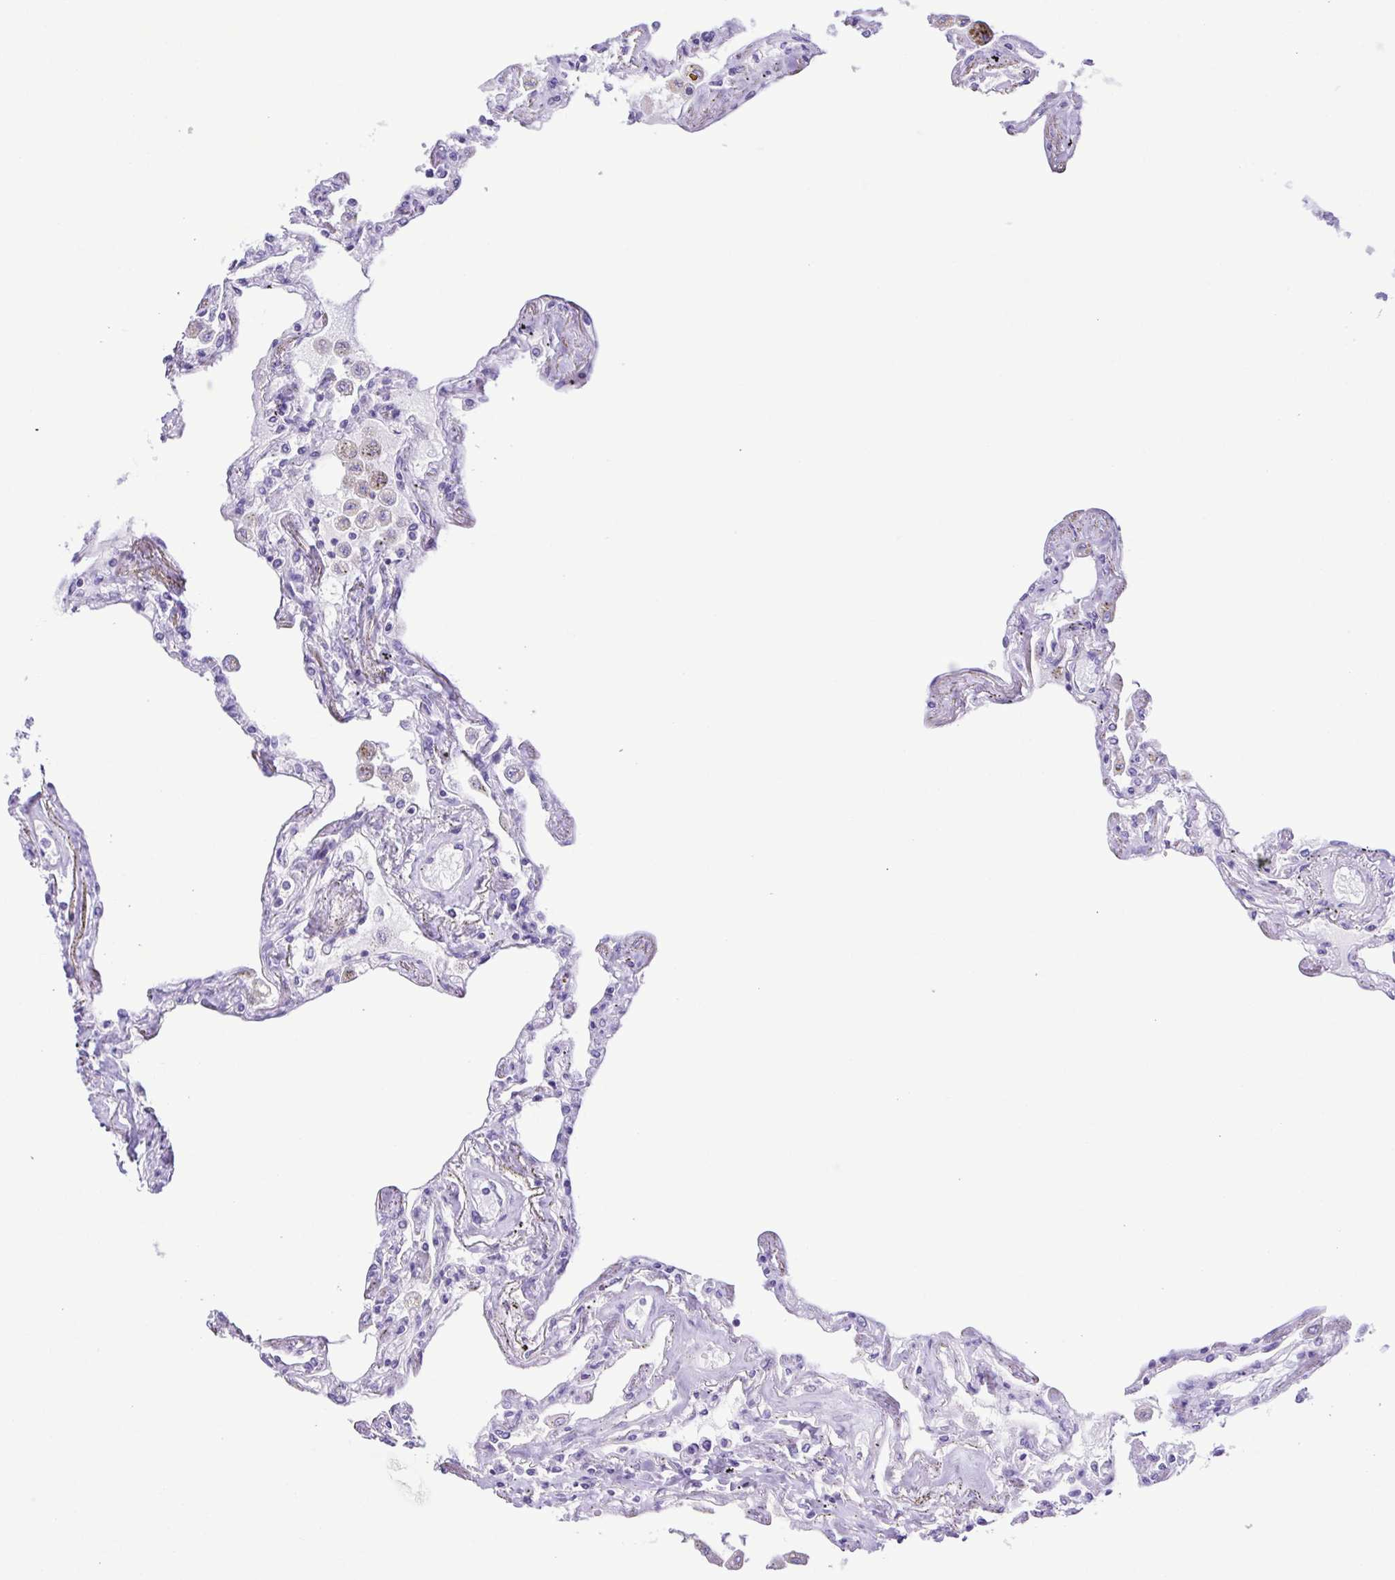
{"staining": {"intensity": "negative", "quantity": "none", "location": "none"}, "tissue": "lung", "cell_type": "Alveolar cells", "image_type": "normal", "snomed": [{"axis": "morphology", "description": "Normal tissue, NOS"}, {"axis": "morphology", "description": "Adenocarcinoma, NOS"}, {"axis": "topography", "description": "Cartilage tissue"}, {"axis": "topography", "description": "Lung"}], "caption": "Immunohistochemistry (IHC) histopathology image of benign lung: lung stained with DAB (3,3'-diaminobenzidine) exhibits no significant protein staining in alveolar cells.", "gene": "CASP14", "patient": {"sex": "female", "age": 67}}